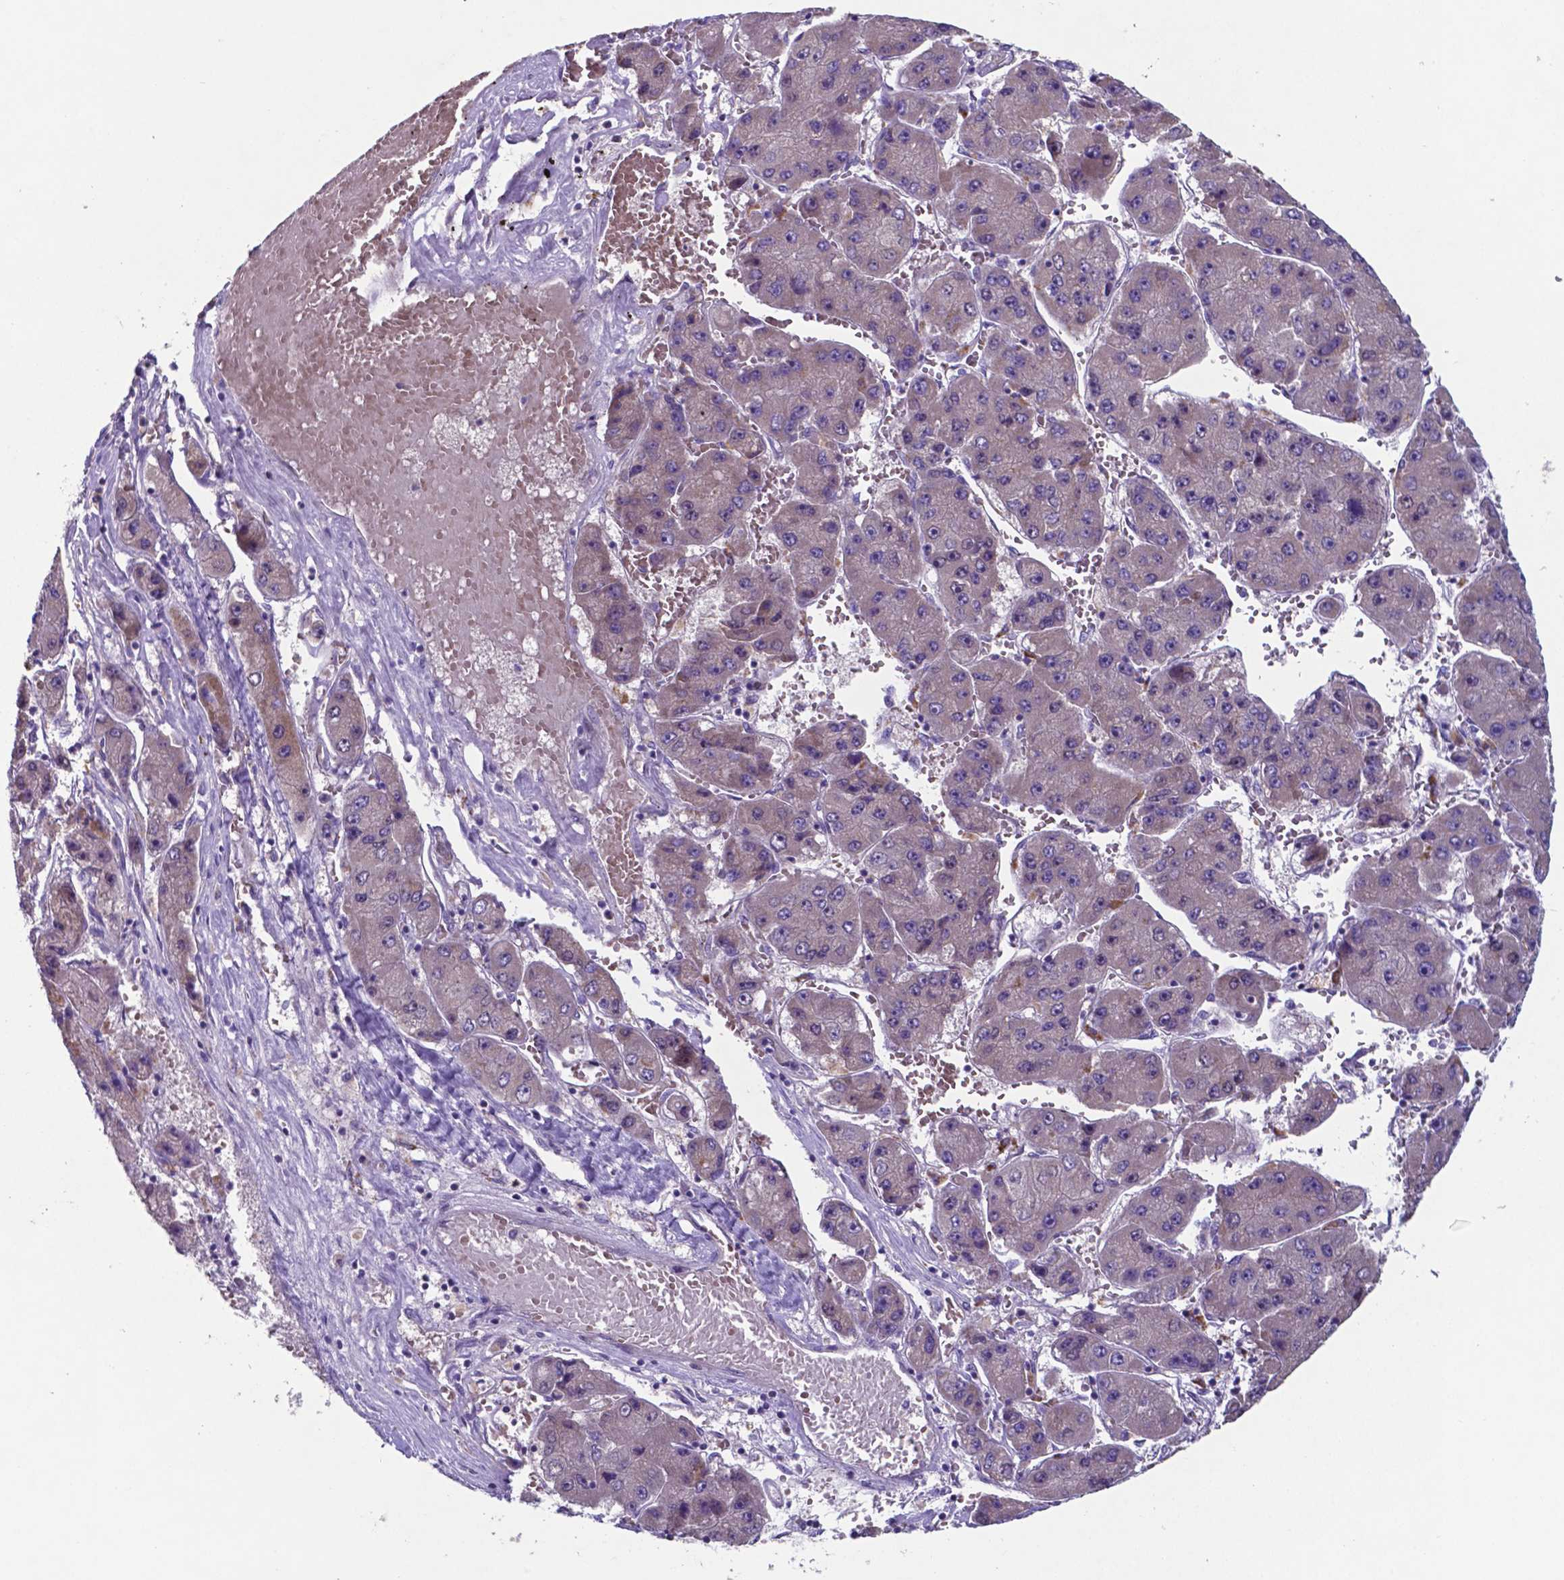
{"staining": {"intensity": "negative", "quantity": "none", "location": "none"}, "tissue": "liver cancer", "cell_type": "Tumor cells", "image_type": "cancer", "snomed": [{"axis": "morphology", "description": "Carcinoma, Hepatocellular, NOS"}, {"axis": "topography", "description": "Liver"}], "caption": "A high-resolution histopathology image shows IHC staining of liver cancer, which exhibits no significant positivity in tumor cells.", "gene": "TYRO3", "patient": {"sex": "female", "age": 61}}